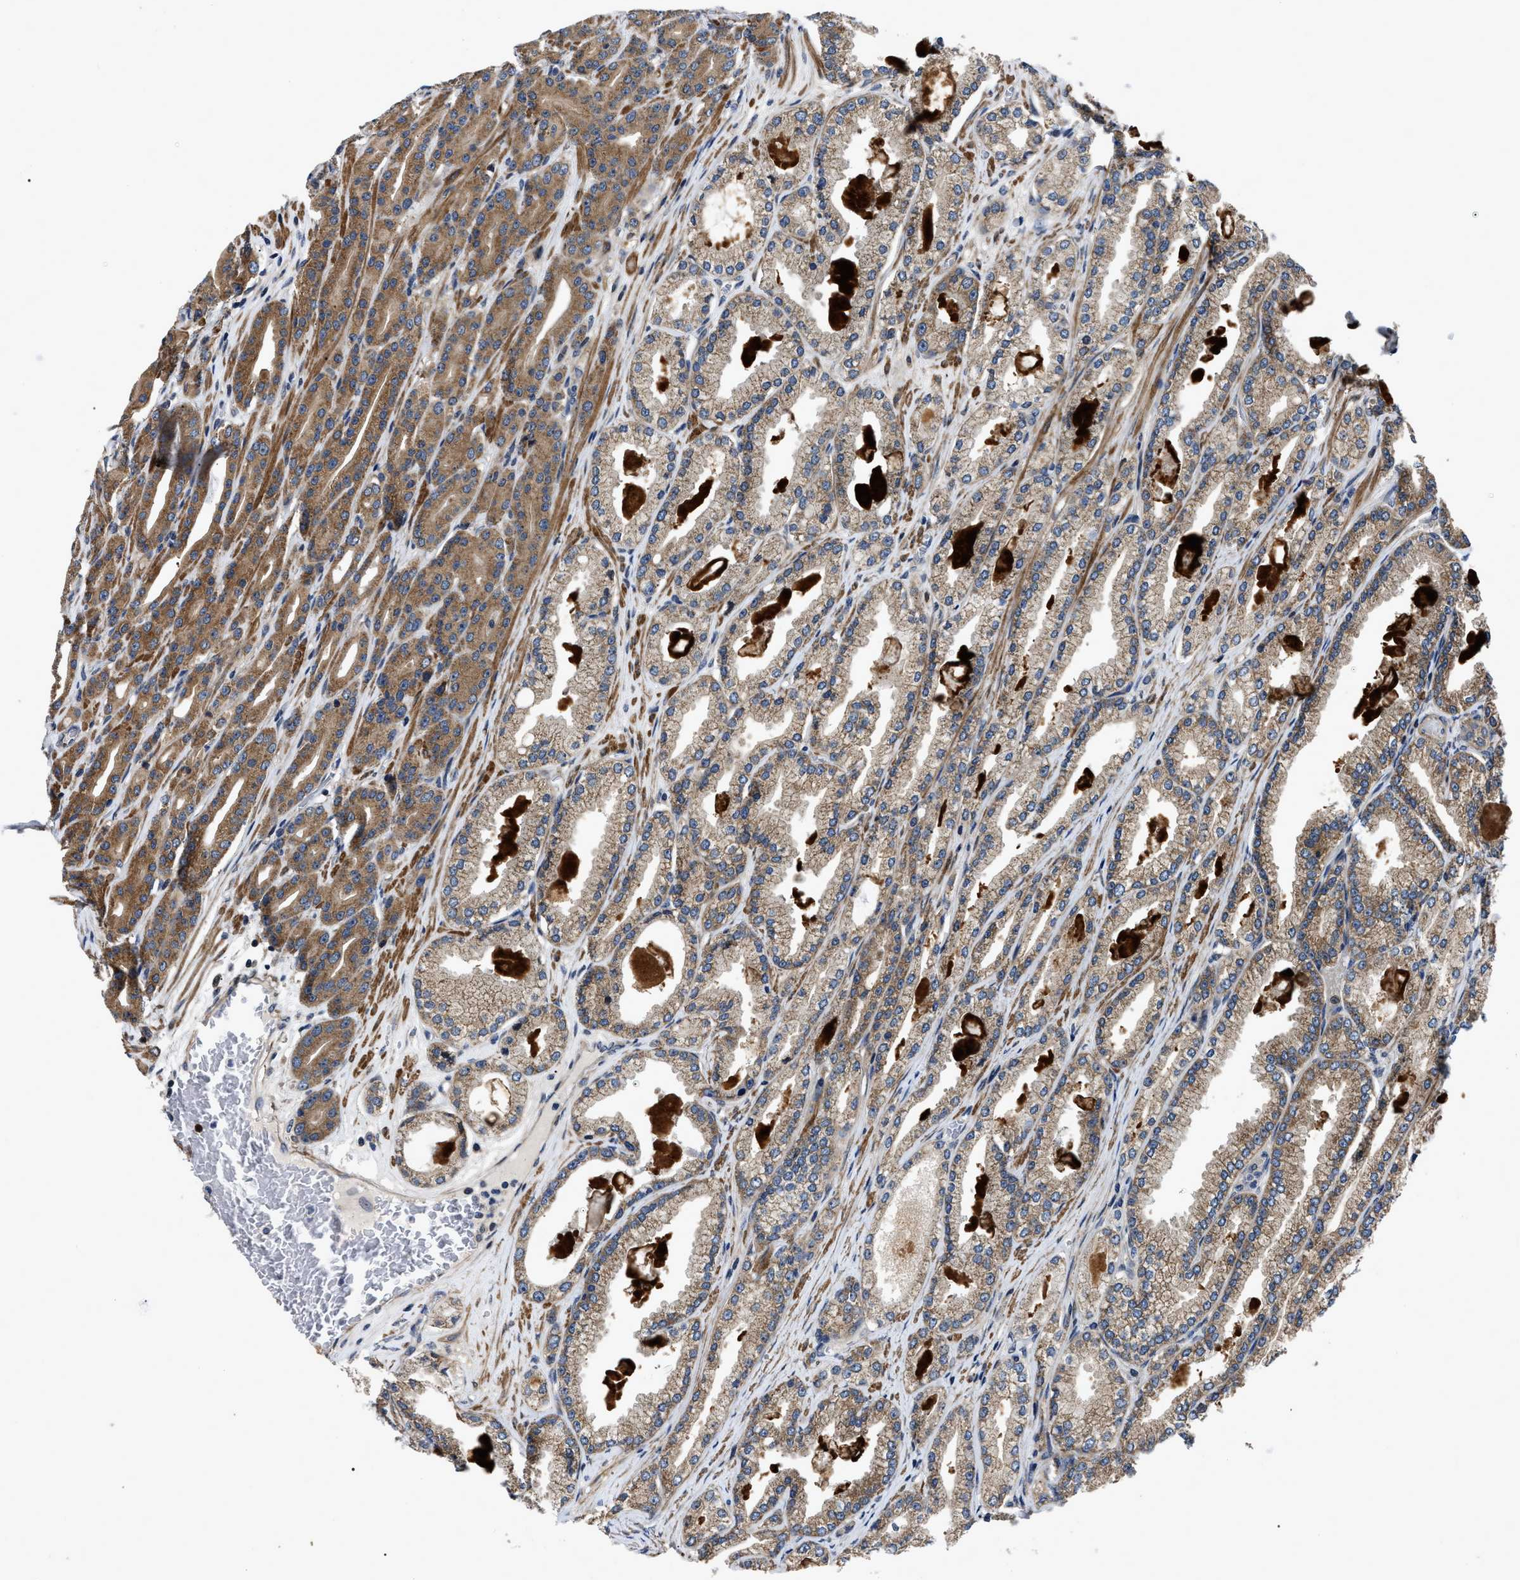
{"staining": {"intensity": "moderate", "quantity": ">75%", "location": "cytoplasmic/membranous"}, "tissue": "prostate cancer", "cell_type": "Tumor cells", "image_type": "cancer", "snomed": [{"axis": "morphology", "description": "Adenocarcinoma, High grade"}, {"axis": "topography", "description": "Prostate"}], "caption": "Immunohistochemical staining of human high-grade adenocarcinoma (prostate) demonstrates medium levels of moderate cytoplasmic/membranous staining in about >75% of tumor cells.", "gene": "PPWD1", "patient": {"sex": "male", "age": 71}}